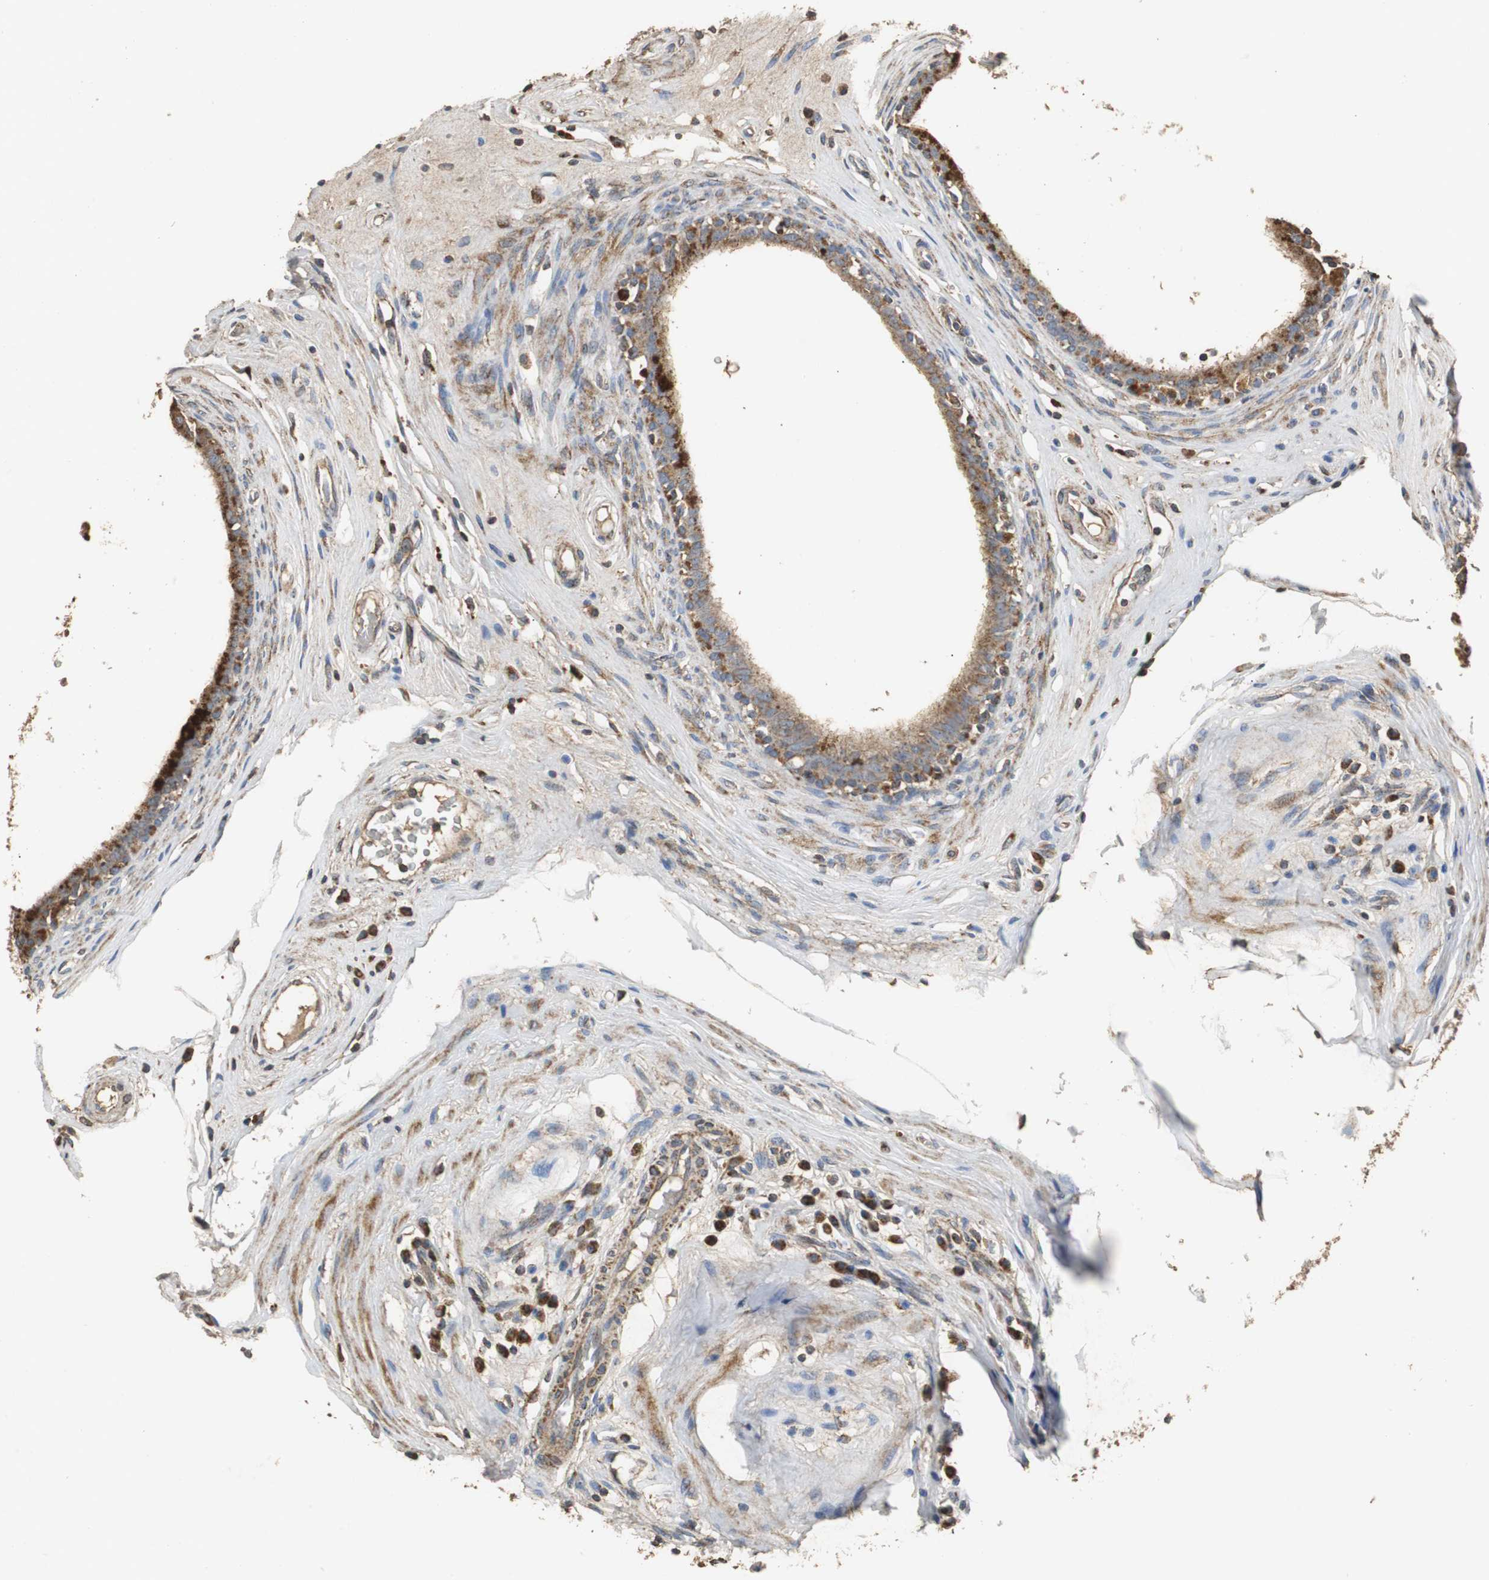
{"staining": {"intensity": "moderate", "quantity": ">75%", "location": "cytoplasmic/membranous"}, "tissue": "epididymis", "cell_type": "Glandular cells", "image_type": "normal", "snomed": [{"axis": "morphology", "description": "Normal tissue, NOS"}, {"axis": "morphology", "description": "Inflammation, NOS"}, {"axis": "topography", "description": "Epididymis"}], "caption": "Protein expression analysis of normal human epididymis reveals moderate cytoplasmic/membranous positivity in approximately >75% of glandular cells. The protein of interest is stained brown, and the nuclei are stained in blue (DAB IHC with brightfield microscopy, high magnification).", "gene": "NNT", "patient": {"sex": "male", "age": 84}}